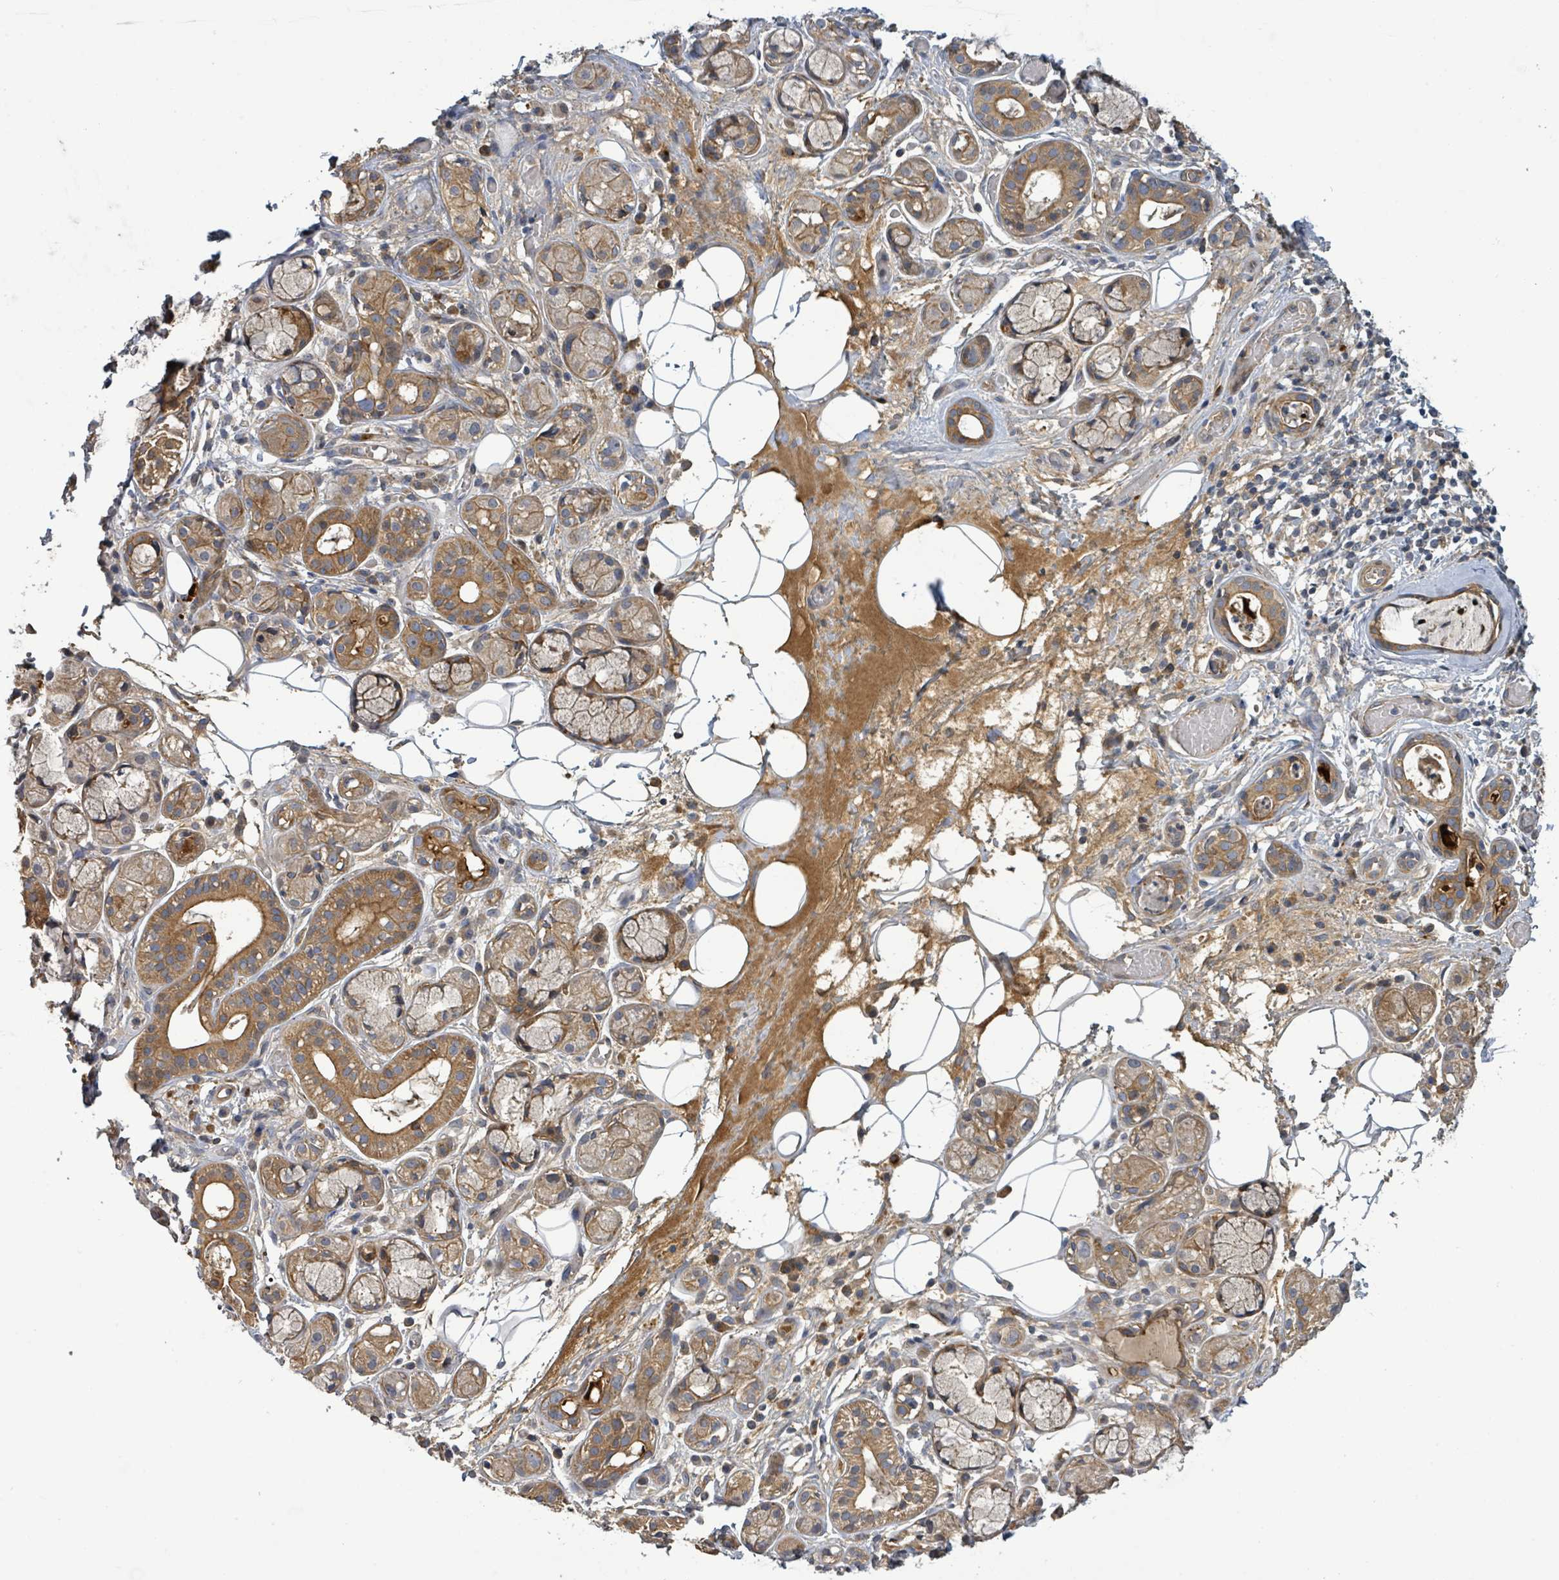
{"staining": {"intensity": "moderate", "quantity": ">75%", "location": "cytoplasmic/membranous"}, "tissue": "salivary gland", "cell_type": "Glandular cells", "image_type": "normal", "snomed": [{"axis": "morphology", "description": "Normal tissue, NOS"}, {"axis": "topography", "description": "Salivary gland"}], "caption": "About >75% of glandular cells in normal salivary gland demonstrate moderate cytoplasmic/membranous protein positivity as visualized by brown immunohistochemical staining.", "gene": "STARD4", "patient": {"sex": "male", "age": 82}}